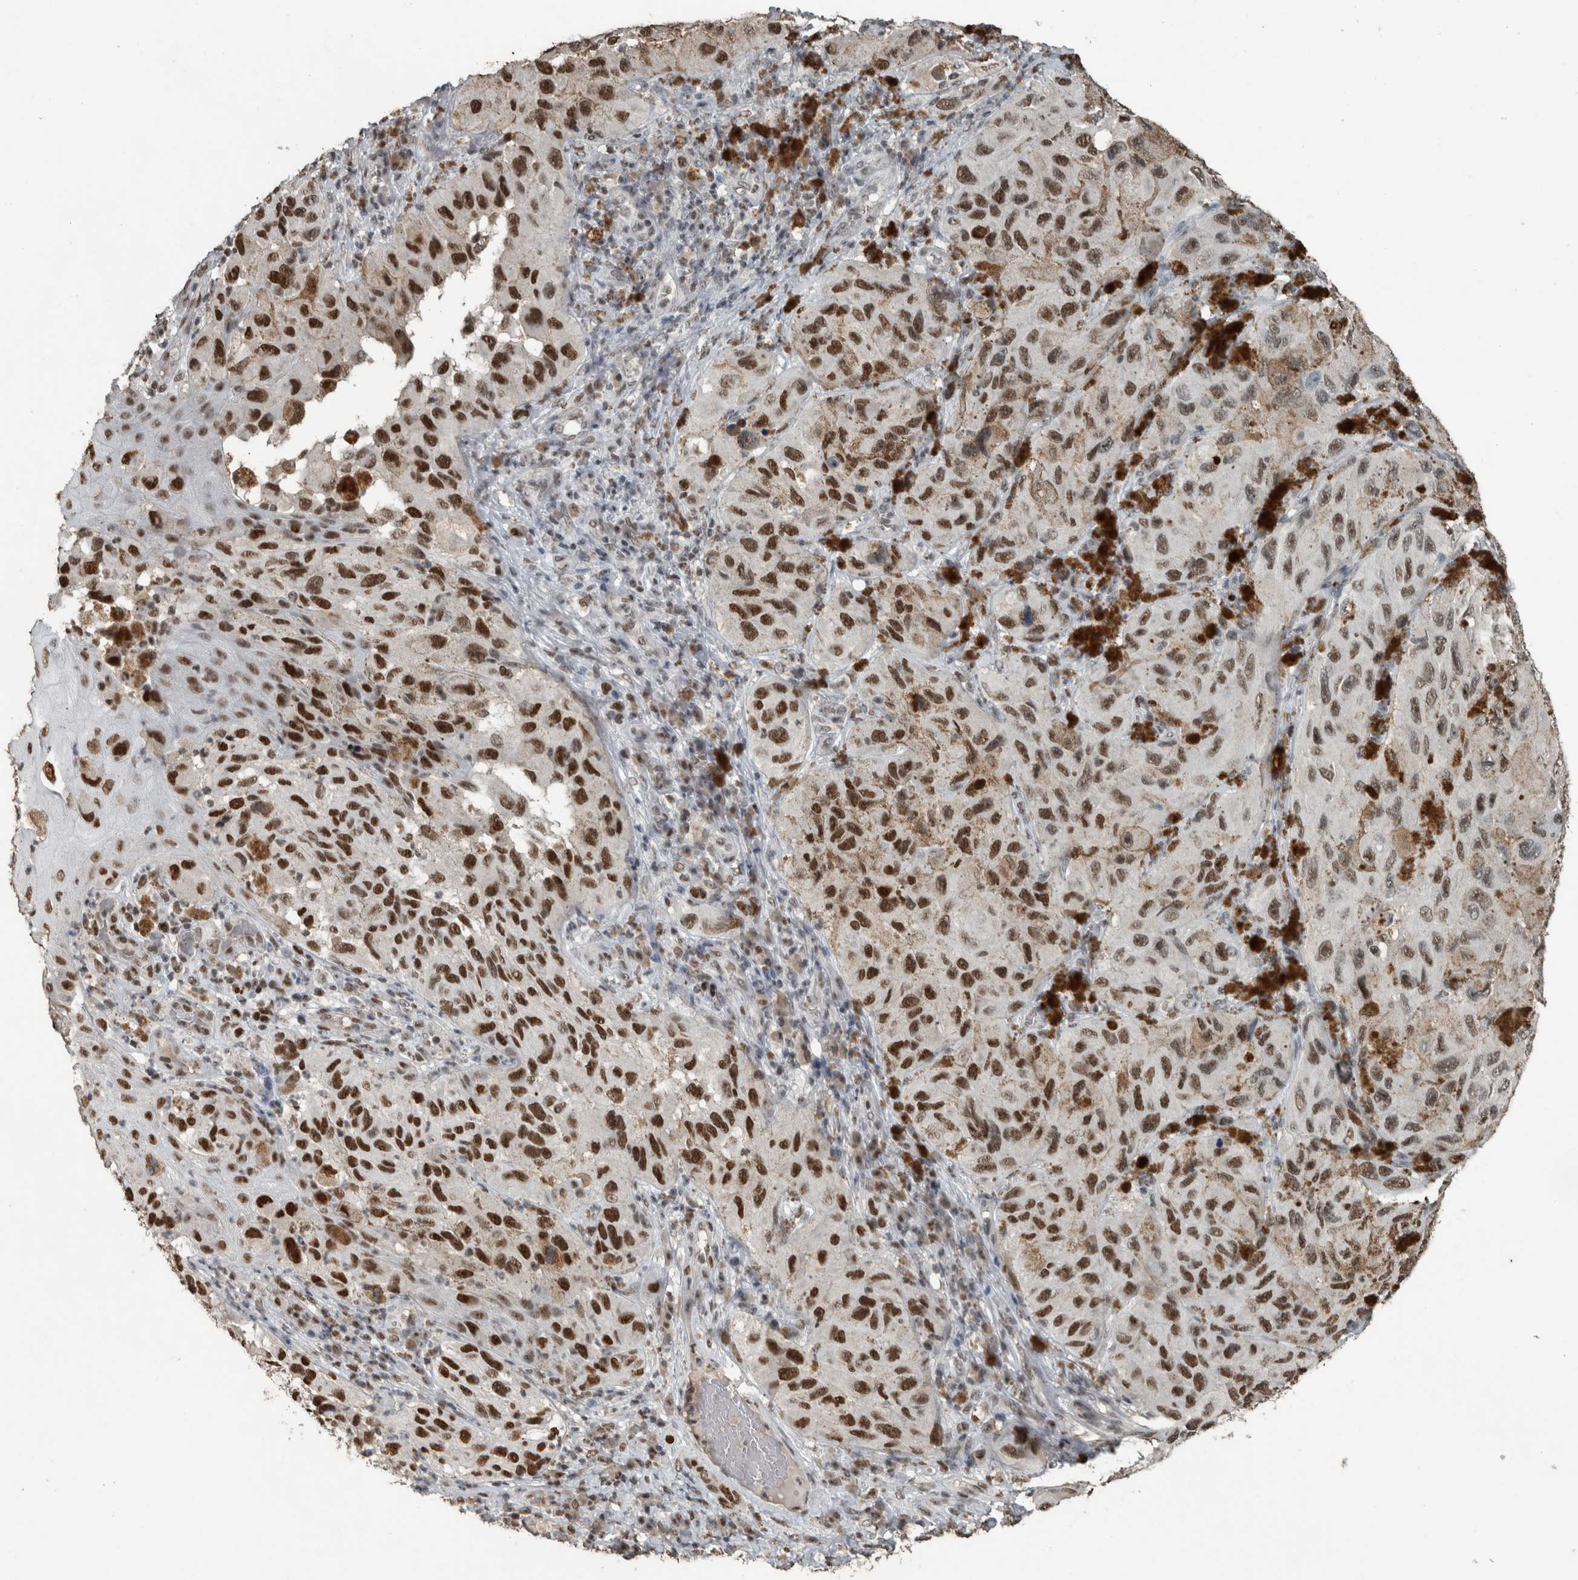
{"staining": {"intensity": "moderate", "quantity": ">75%", "location": "nuclear"}, "tissue": "melanoma", "cell_type": "Tumor cells", "image_type": "cancer", "snomed": [{"axis": "morphology", "description": "Malignant melanoma, NOS"}, {"axis": "topography", "description": "Skin"}], "caption": "Moderate nuclear protein staining is appreciated in approximately >75% of tumor cells in malignant melanoma.", "gene": "ZNF24", "patient": {"sex": "female", "age": 73}}